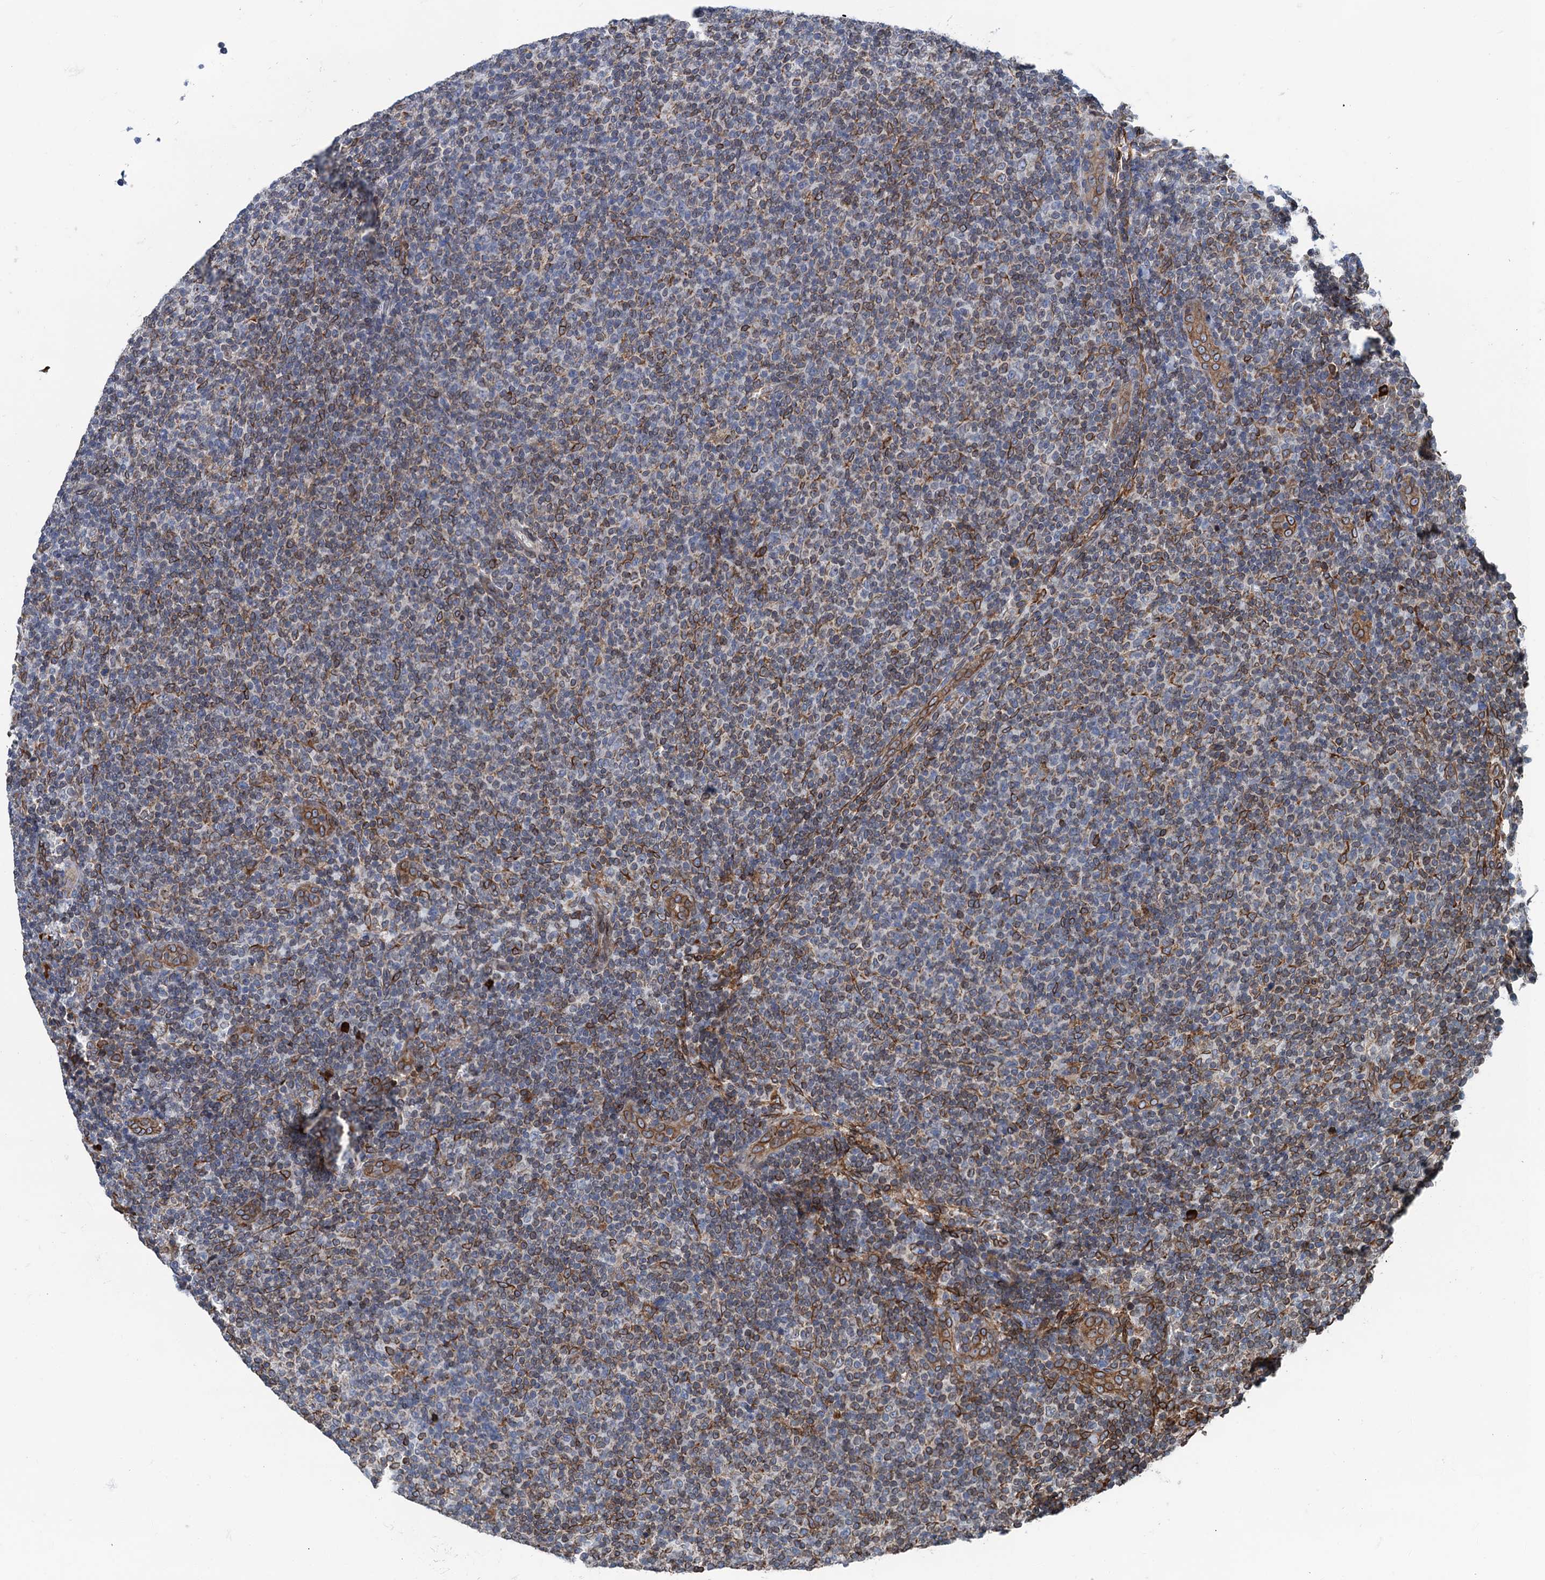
{"staining": {"intensity": "weak", "quantity": "25%-75%", "location": "cytoplasmic/membranous"}, "tissue": "lymphoma", "cell_type": "Tumor cells", "image_type": "cancer", "snomed": [{"axis": "morphology", "description": "Malignant lymphoma, non-Hodgkin's type, Low grade"}, {"axis": "topography", "description": "Lymph node"}], "caption": "Immunohistochemical staining of malignant lymphoma, non-Hodgkin's type (low-grade) shows weak cytoplasmic/membranous protein staining in about 25%-75% of tumor cells.", "gene": "TMEM205", "patient": {"sex": "male", "age": 66}}